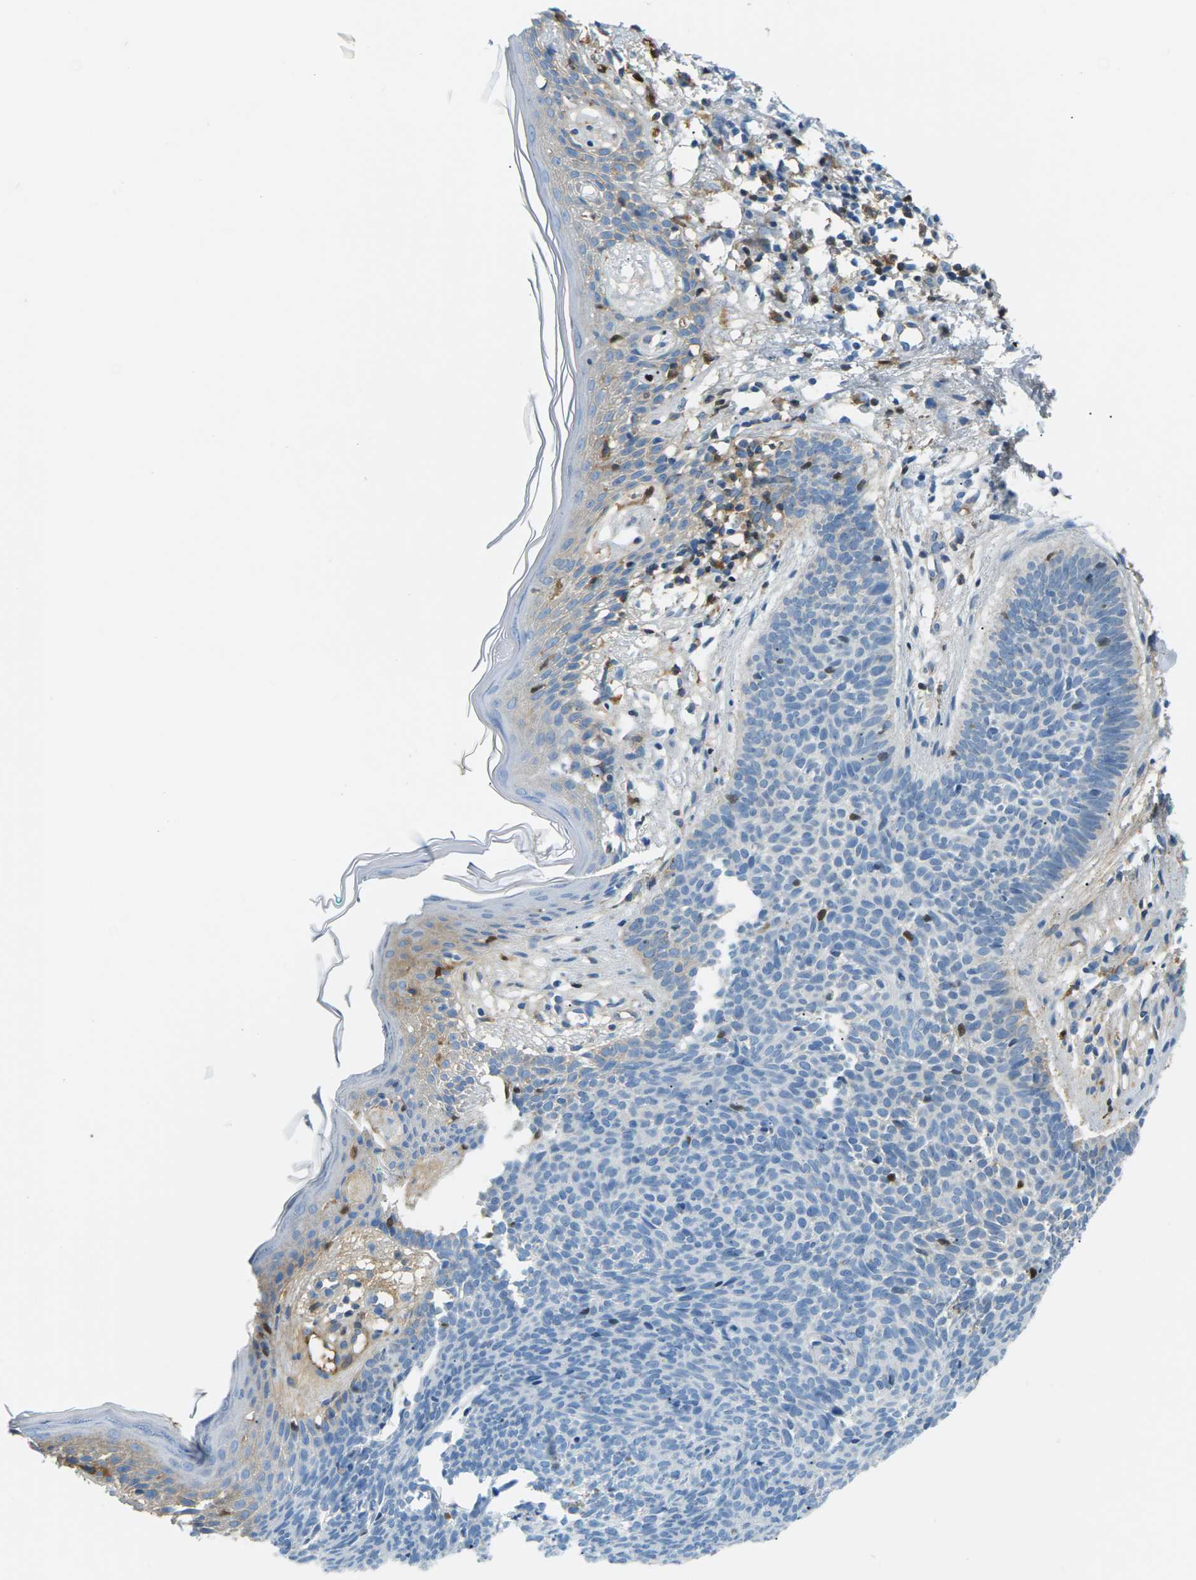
{"staining": {"intensity": "negative", "quantity": "none", "location": "none"}, "tissue": "skin cancer", "cell_type": "Tumor cells", "image_type": "cancer", "snomed": [{"axis": "morphology", "description": "Basal cell carcinoma"}, {"axis": "topography", "description": "Skin"}], "caption": "A high-resolution image shows immunohistochemistry staining of skin cancer, which reveals no significant positivity in tumor cells. Brightfield microscopy of immunohistochemistry stained with DAB (3,3'-diaminobenzidine) (brown) and hematoxylin (blue), captured at high magnification.", "gene": "CFI", "patient": {"sex": "male", "age": 60}}